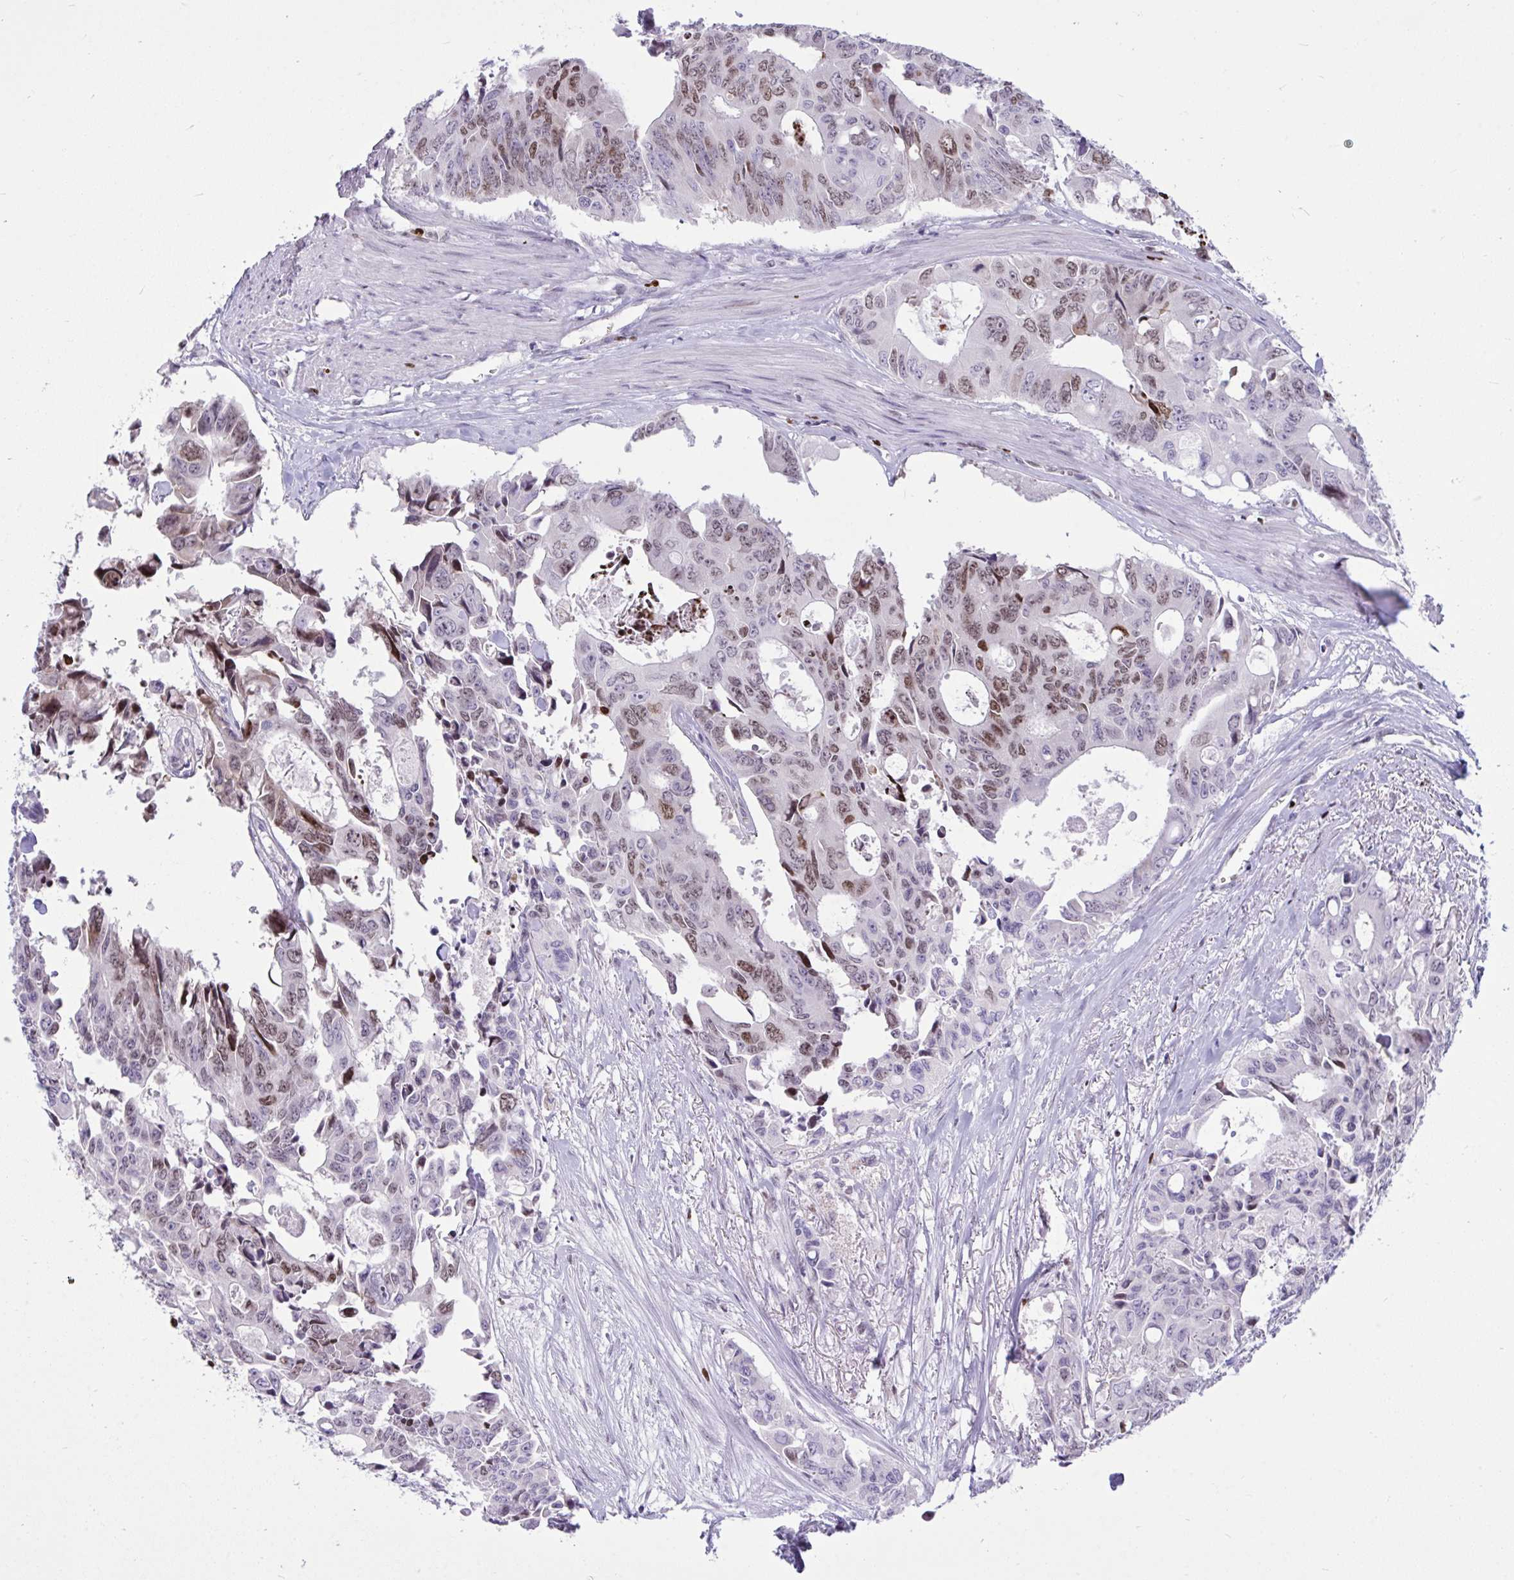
{"staining": {"intensity": "weak", "quantity": "25%-75%", "location": "nuclear"}, "tissue": "colorectal cancer", "cell_type": "Tumor cells", "image_type": "cancer", "snomed": [{"axis": "morphology", "description": "Adenocarcinoma, NOS"}, {"axis": "topography", "description": "Rectum"}], "caption": "A photomicrograph showing weak nuclear positivity in about 25%-75% of tumor cells in colorectal cancer, as visualized by brown immunohistochemical staining.", "gene": "HMGB2", "patient": {"sex": "male", "age": 76}}